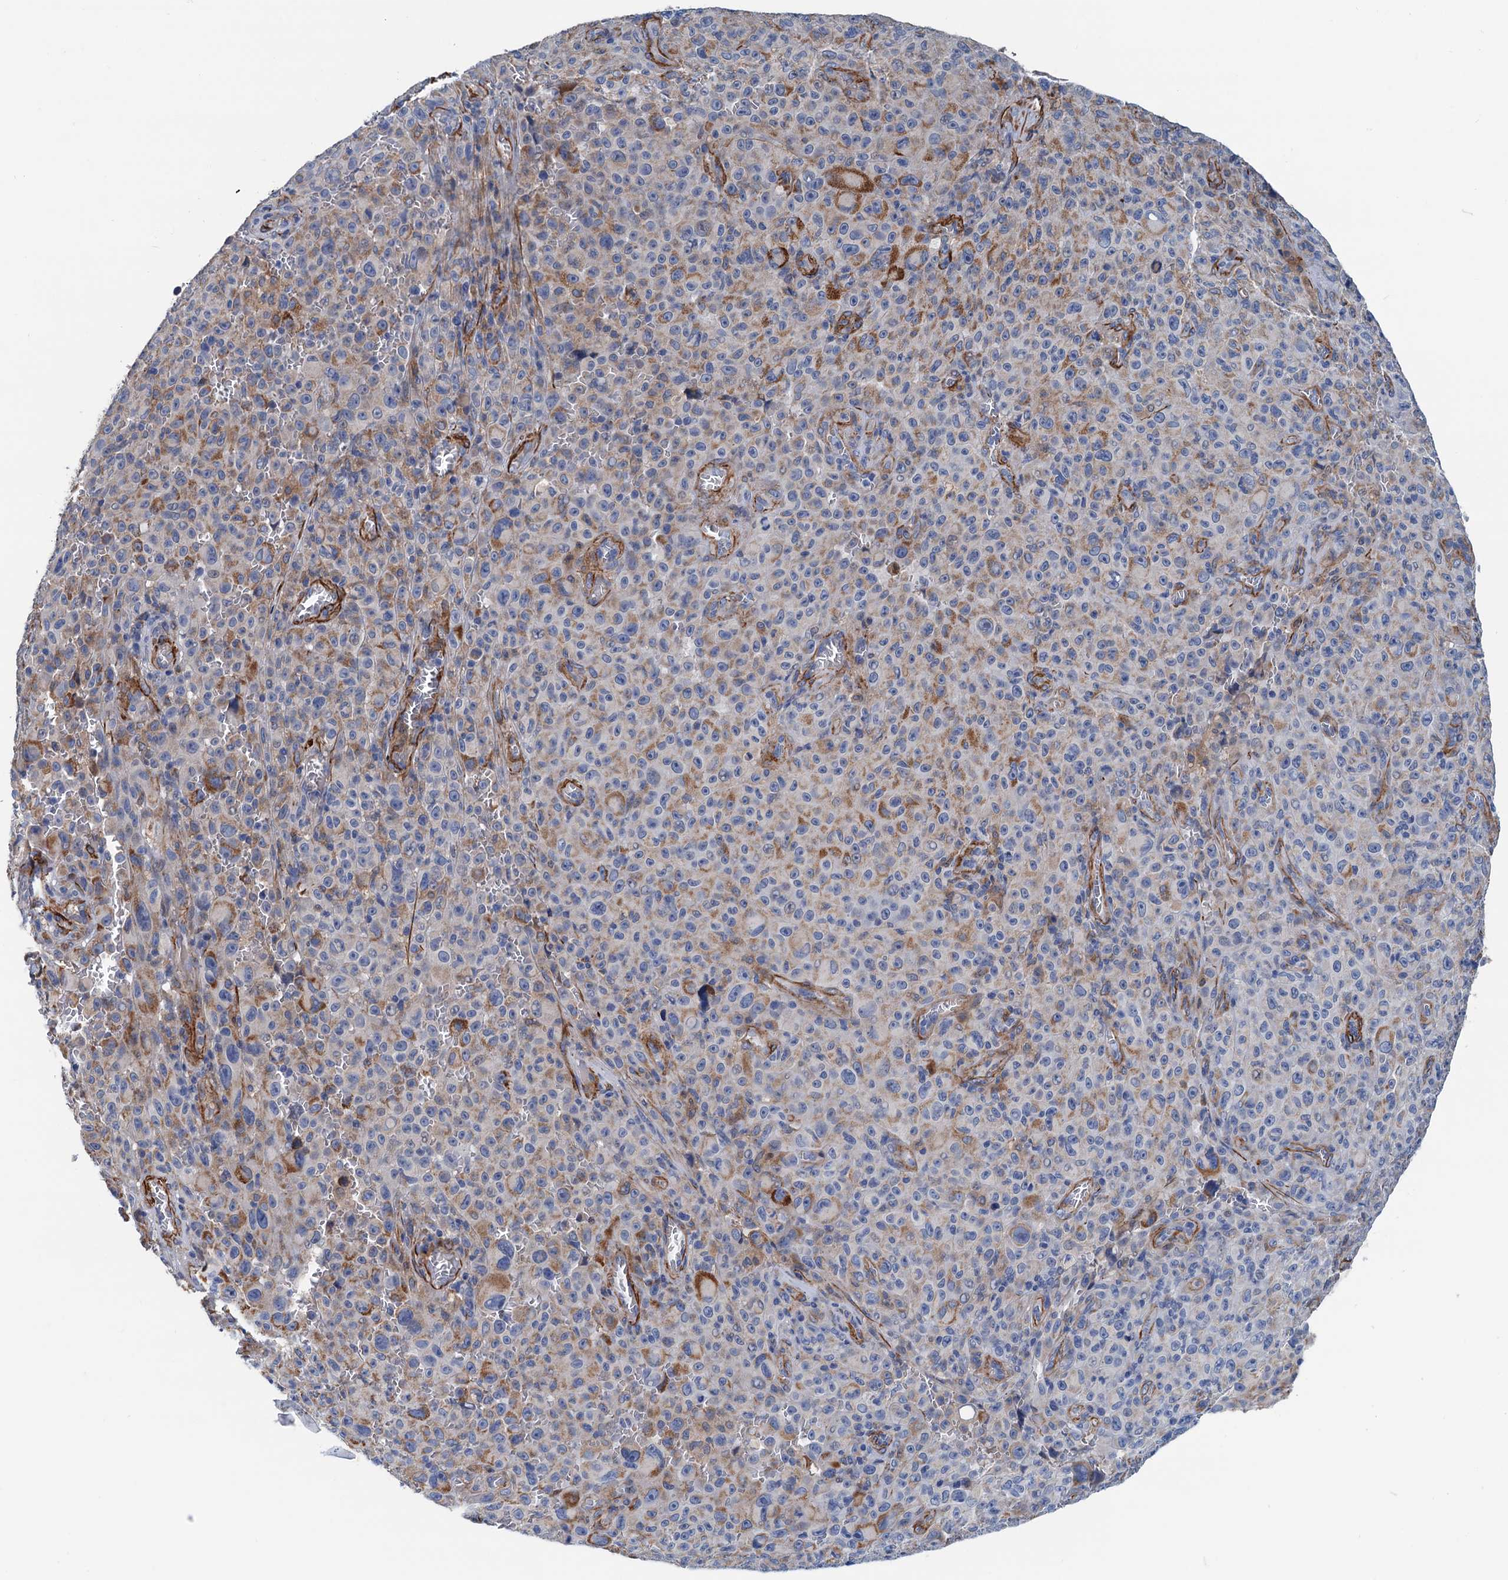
{"staining": {"intensity": "moderate", "quantity": "25%-75%", "location": "cytoplasmic/membranous"}, "tissue": "melanoma", "cell_type": "Tumor cells", "image_type": "cancer", "snomed": [{"axis": "morphology", "description": "Malignant melanoma, NOS"}, {"axis": "topography", "description": "Skin"}], "caption": "Protein staining of malignant melanoma tissue exhibits moderate cytoplasmic/membranous positivity in approximately 25%-75% of tumor cells.", "gene": "CSTPP1", "patient": {"sex": "female", "age": 82}}